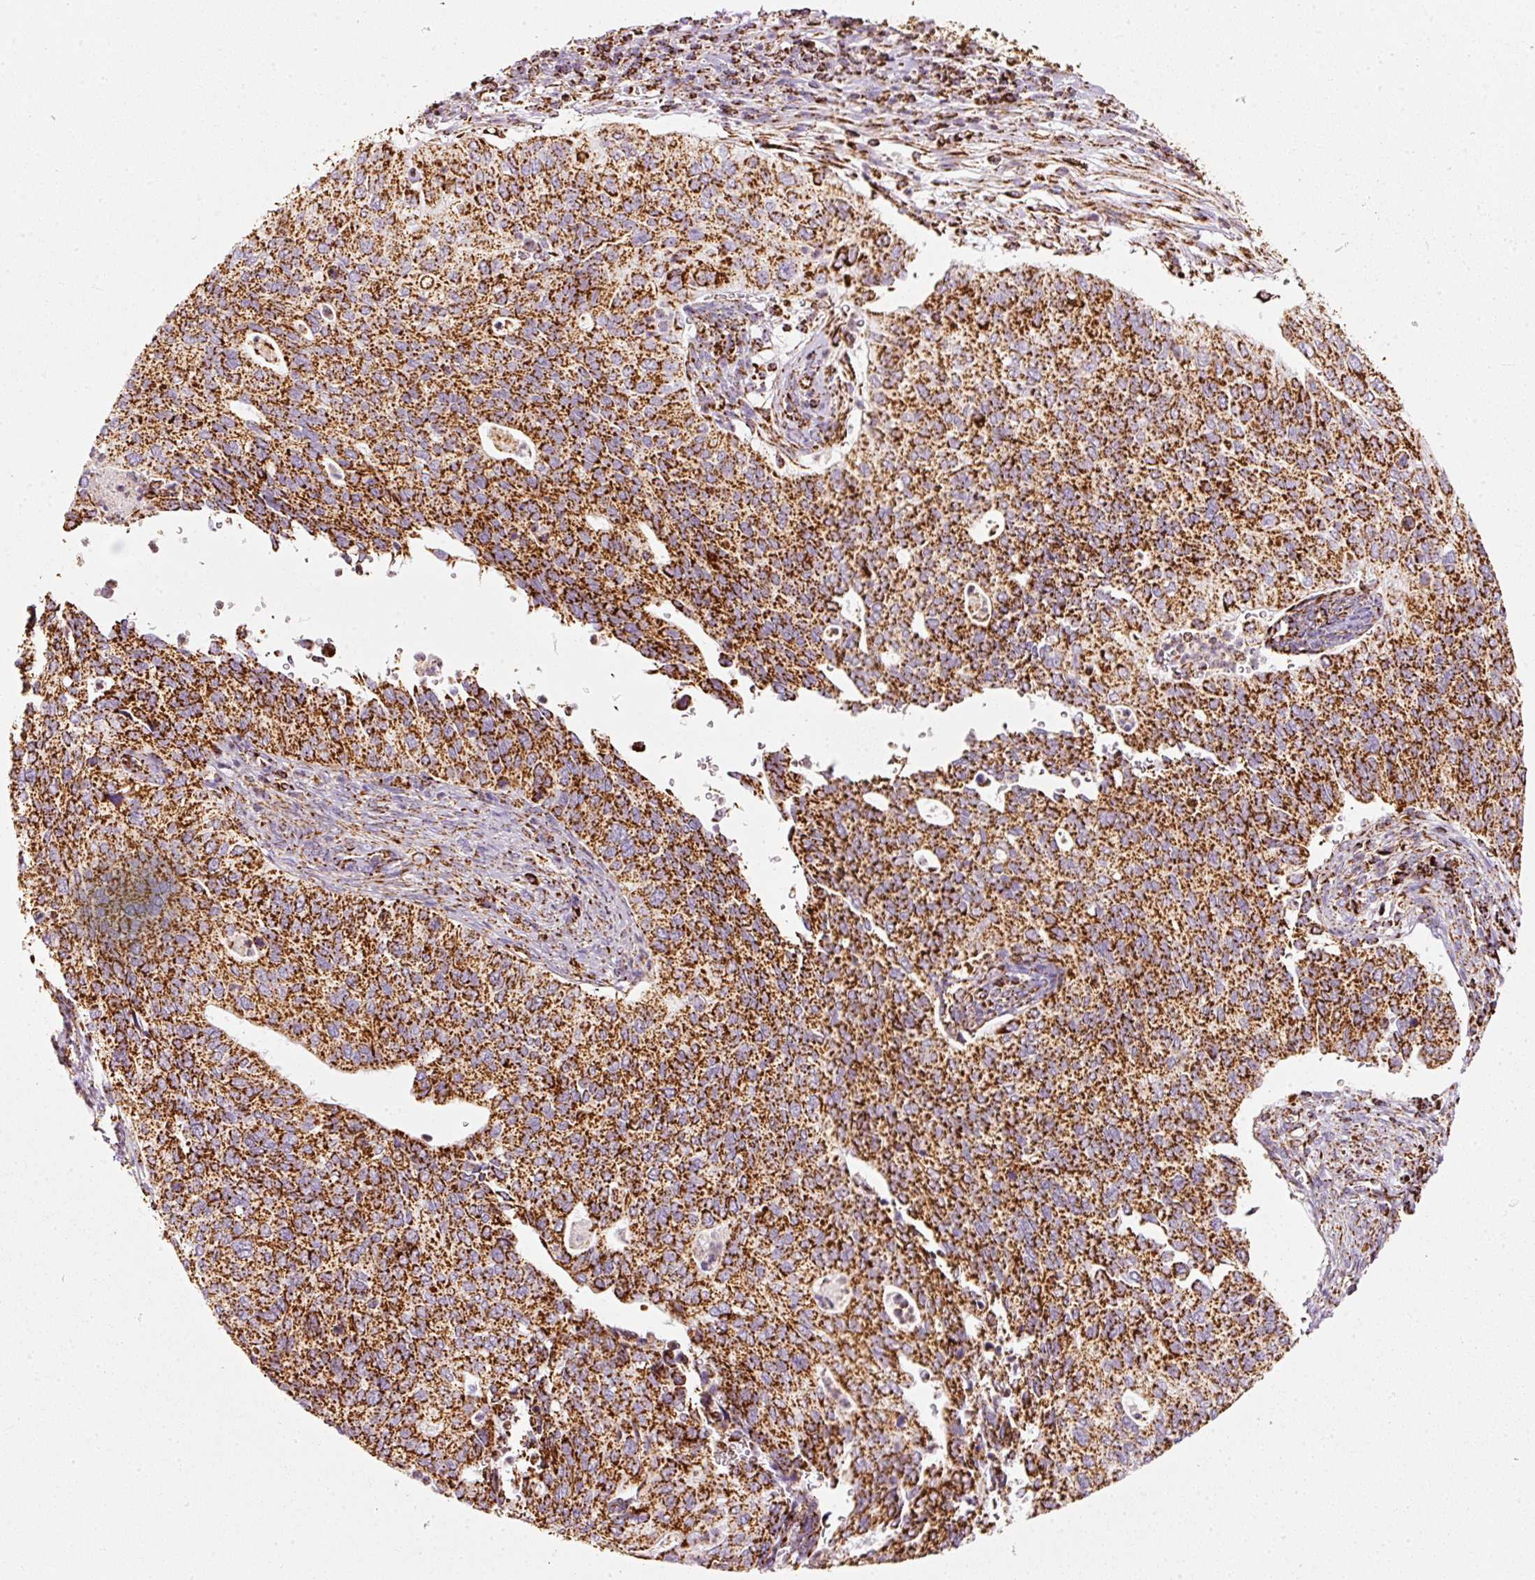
{"staining": {"intensity": "strong", "quantity": ">75%", "location": "cytoplasmic/membranous"}, "tissue": "cervical cancer", "cell_type": "Tumor cells", "image_type": "cancer", "snomed": [{"axis": "morphology", "description": "Squamous cell carcinoma, NOS"}, {"axis": "topography", "description": "Cervix"}], "caption": "Tumor cells demonstrate strong cytoplasmic/membranous staining in about >75% of cells in cervical cancer.", "gene": "MT-CO2", "patient": {"sex": "female", "age": 38}}